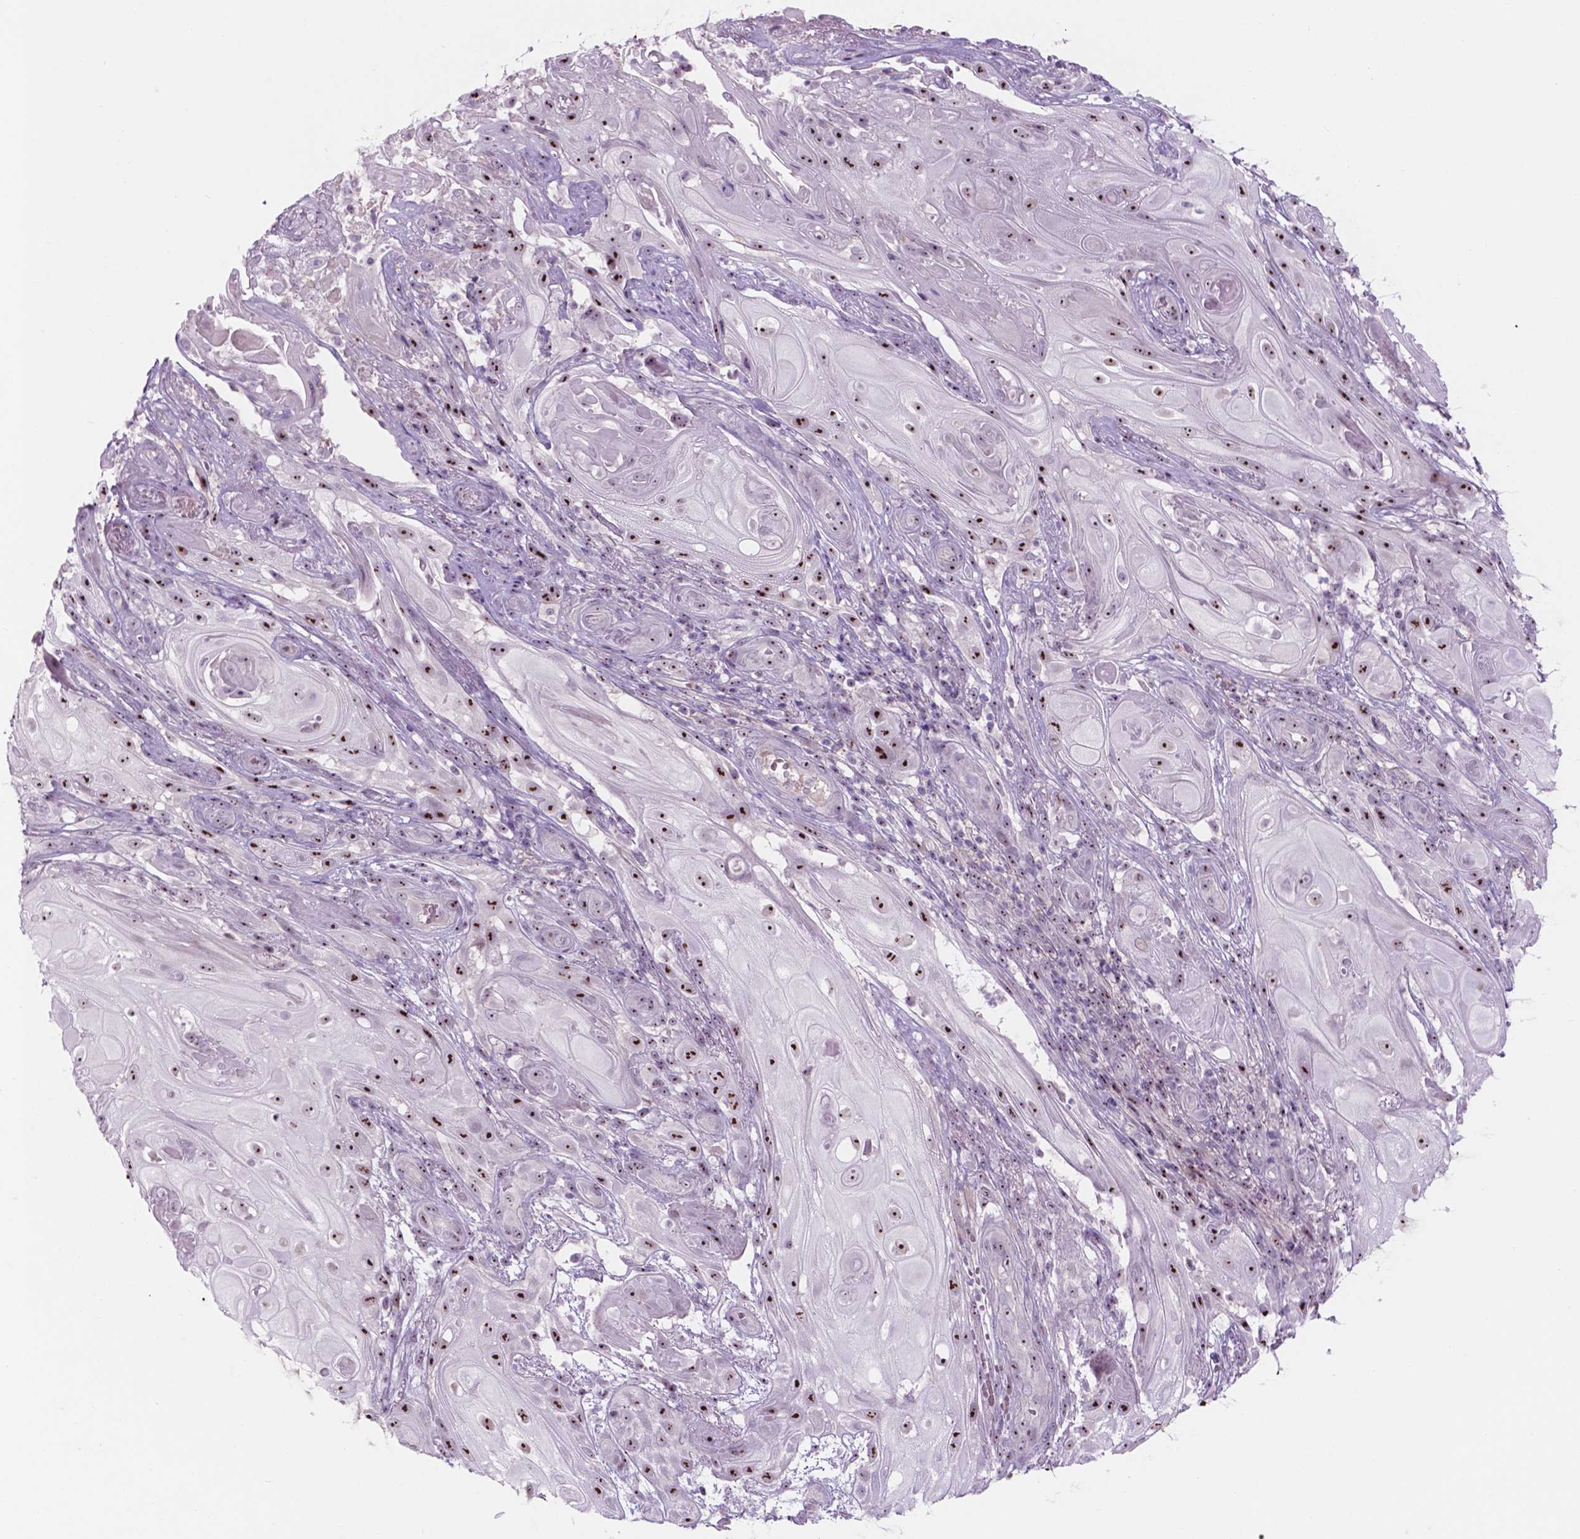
{"staining": {"intensity": "strong", "quantity": ">75%", "location": "nuclear"}, "tissue": "skin cancer", "cell_type": "Tumor cells", "image_type": "cancer", "snomed": [{"axis": "morphology", "description": "Squamous cell carcinoma, NOS"}, {"axis": "topography", "description": "Skin"}], "caption": "Human skin cancer (squamous cell carcinoma) stained with a protein marker displays strong staining in tumor cells.", "gene": "ZNF853", "patient": {"sex": "male", "age": 62}}